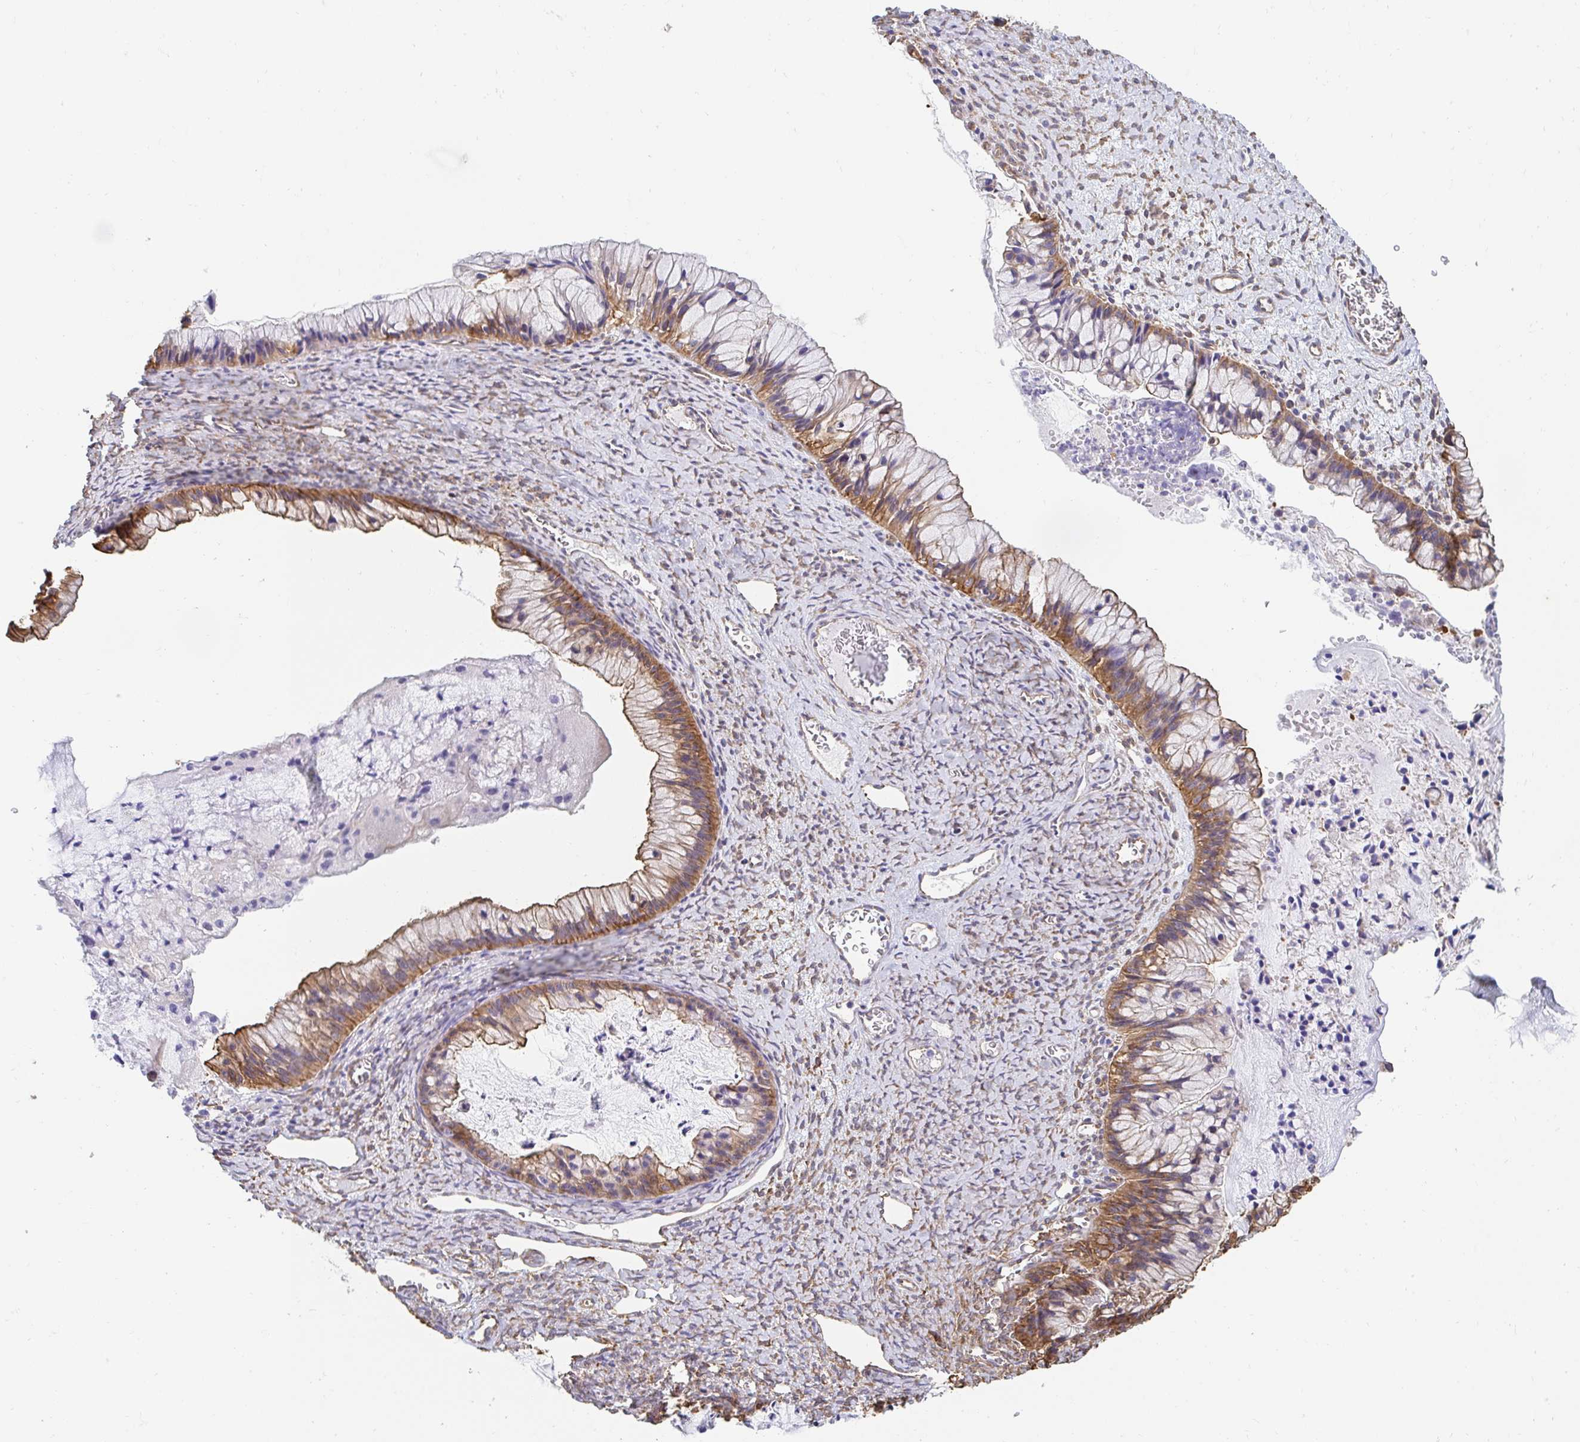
{"staining": {"intensity": "moderate", "quantity": ">75%", "location": "cytoplasmic/membranous"}, "tissue": "ovarian cancer", "cell_type": "Tumor cells", "image_type": "cancer", "snomed": [{"axis": "morphology", "description": "Cystadenocarcinoma, mucinous, NOS"}, {"axis": "topography", "description": "Ovary"}], "caption": "Tumor cells reveal medium levels of moderate cytoplasmic/membranous expression in approximately >75% of cells in human ovarian cancer.", "gene": "CTTN", "patient": {"sex": "female", "age": 72}}